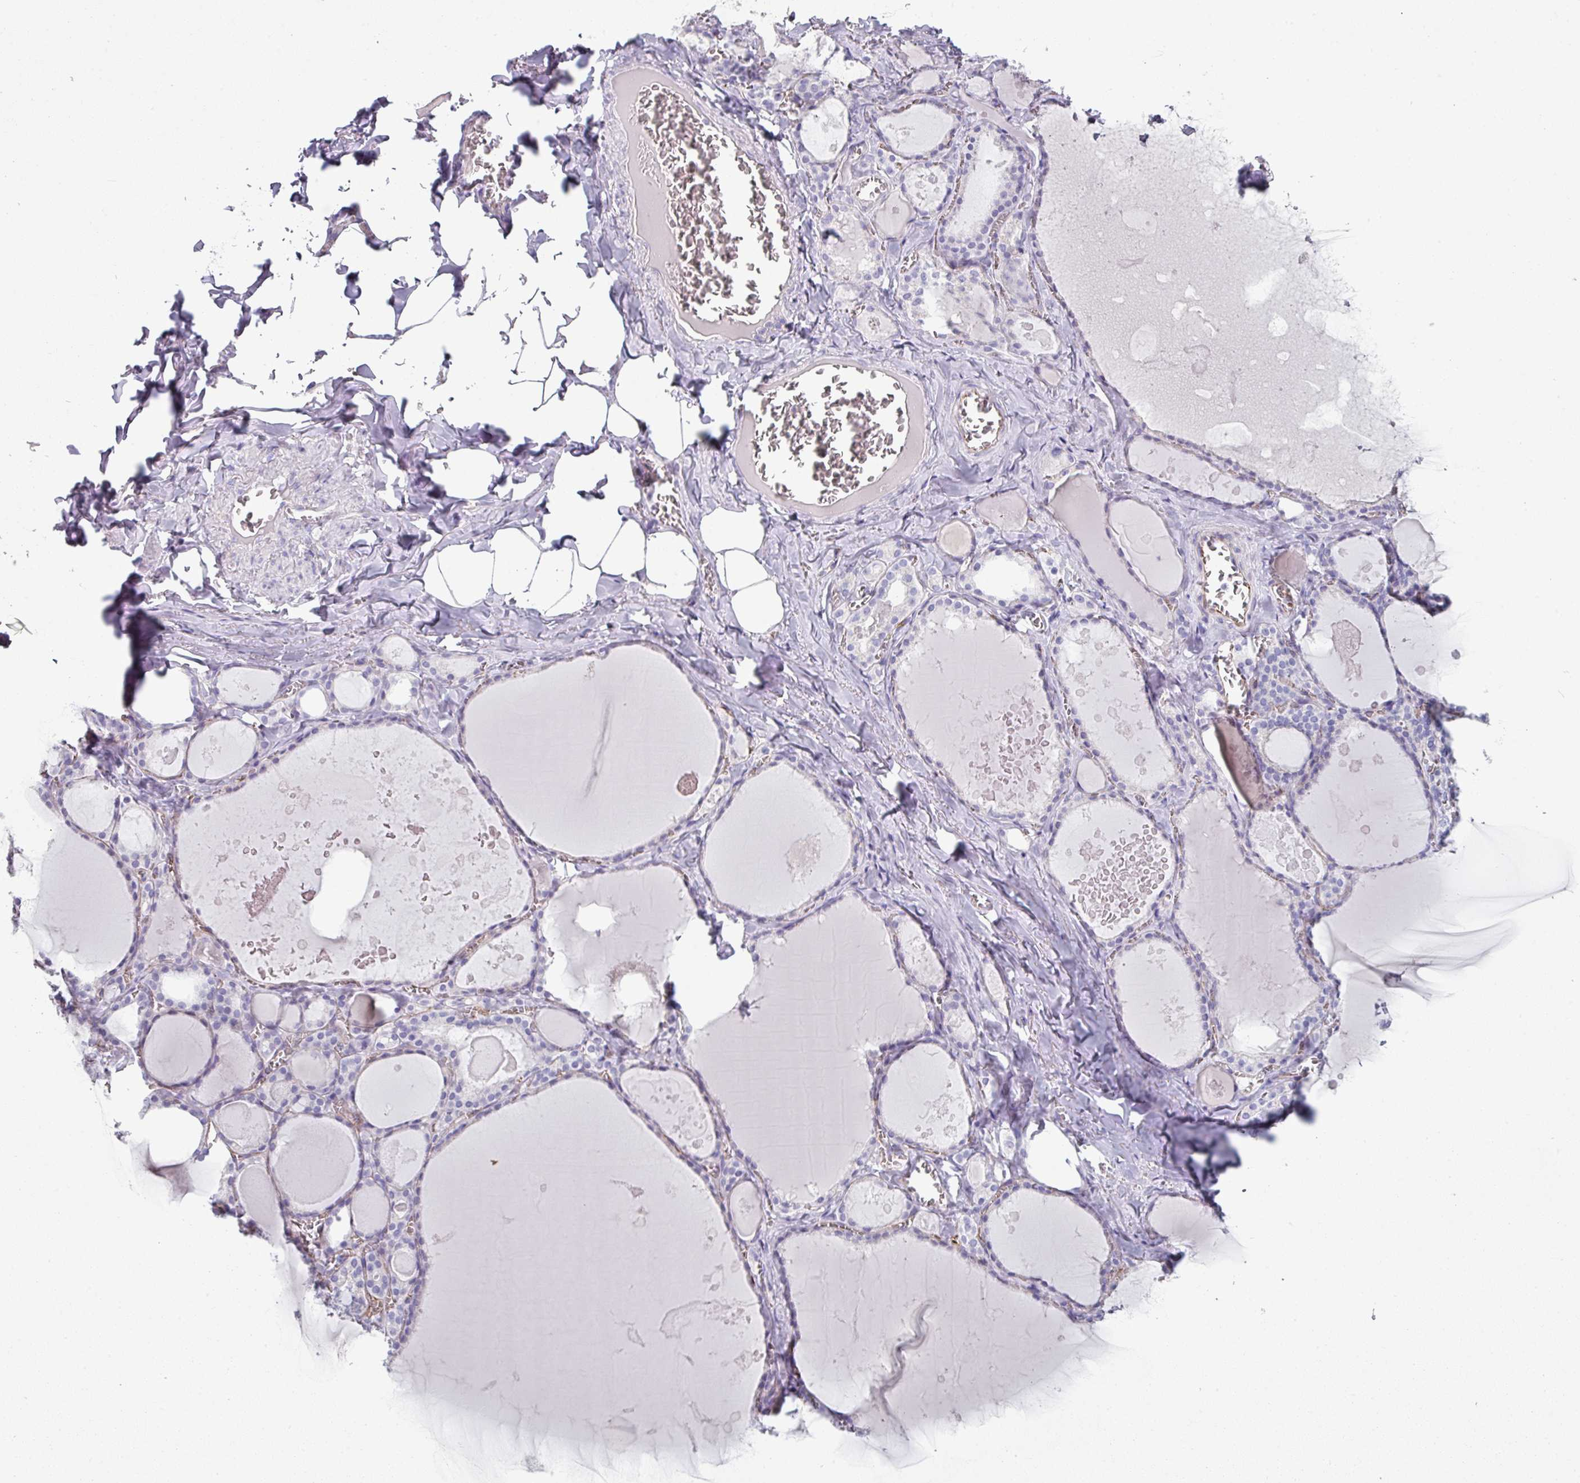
{"staining": {"intensity": "negative", "quantity": "none", "location": "none"}, "tissue": "thyroid gland", "cell_type": "Glandular cells", "image_type": "normal", "snomed": [{"axis": "morphology", "description": "Normal tissue, NOS"}, {"axis": "topography", "description": "Thyroid gland"}], "caption": "Protein analysis of unremarkable thyroid gland displays no significant staining in glandular cells.", "gene": "SLC17A7", "patient": {"sex": "male", "age": 56}}